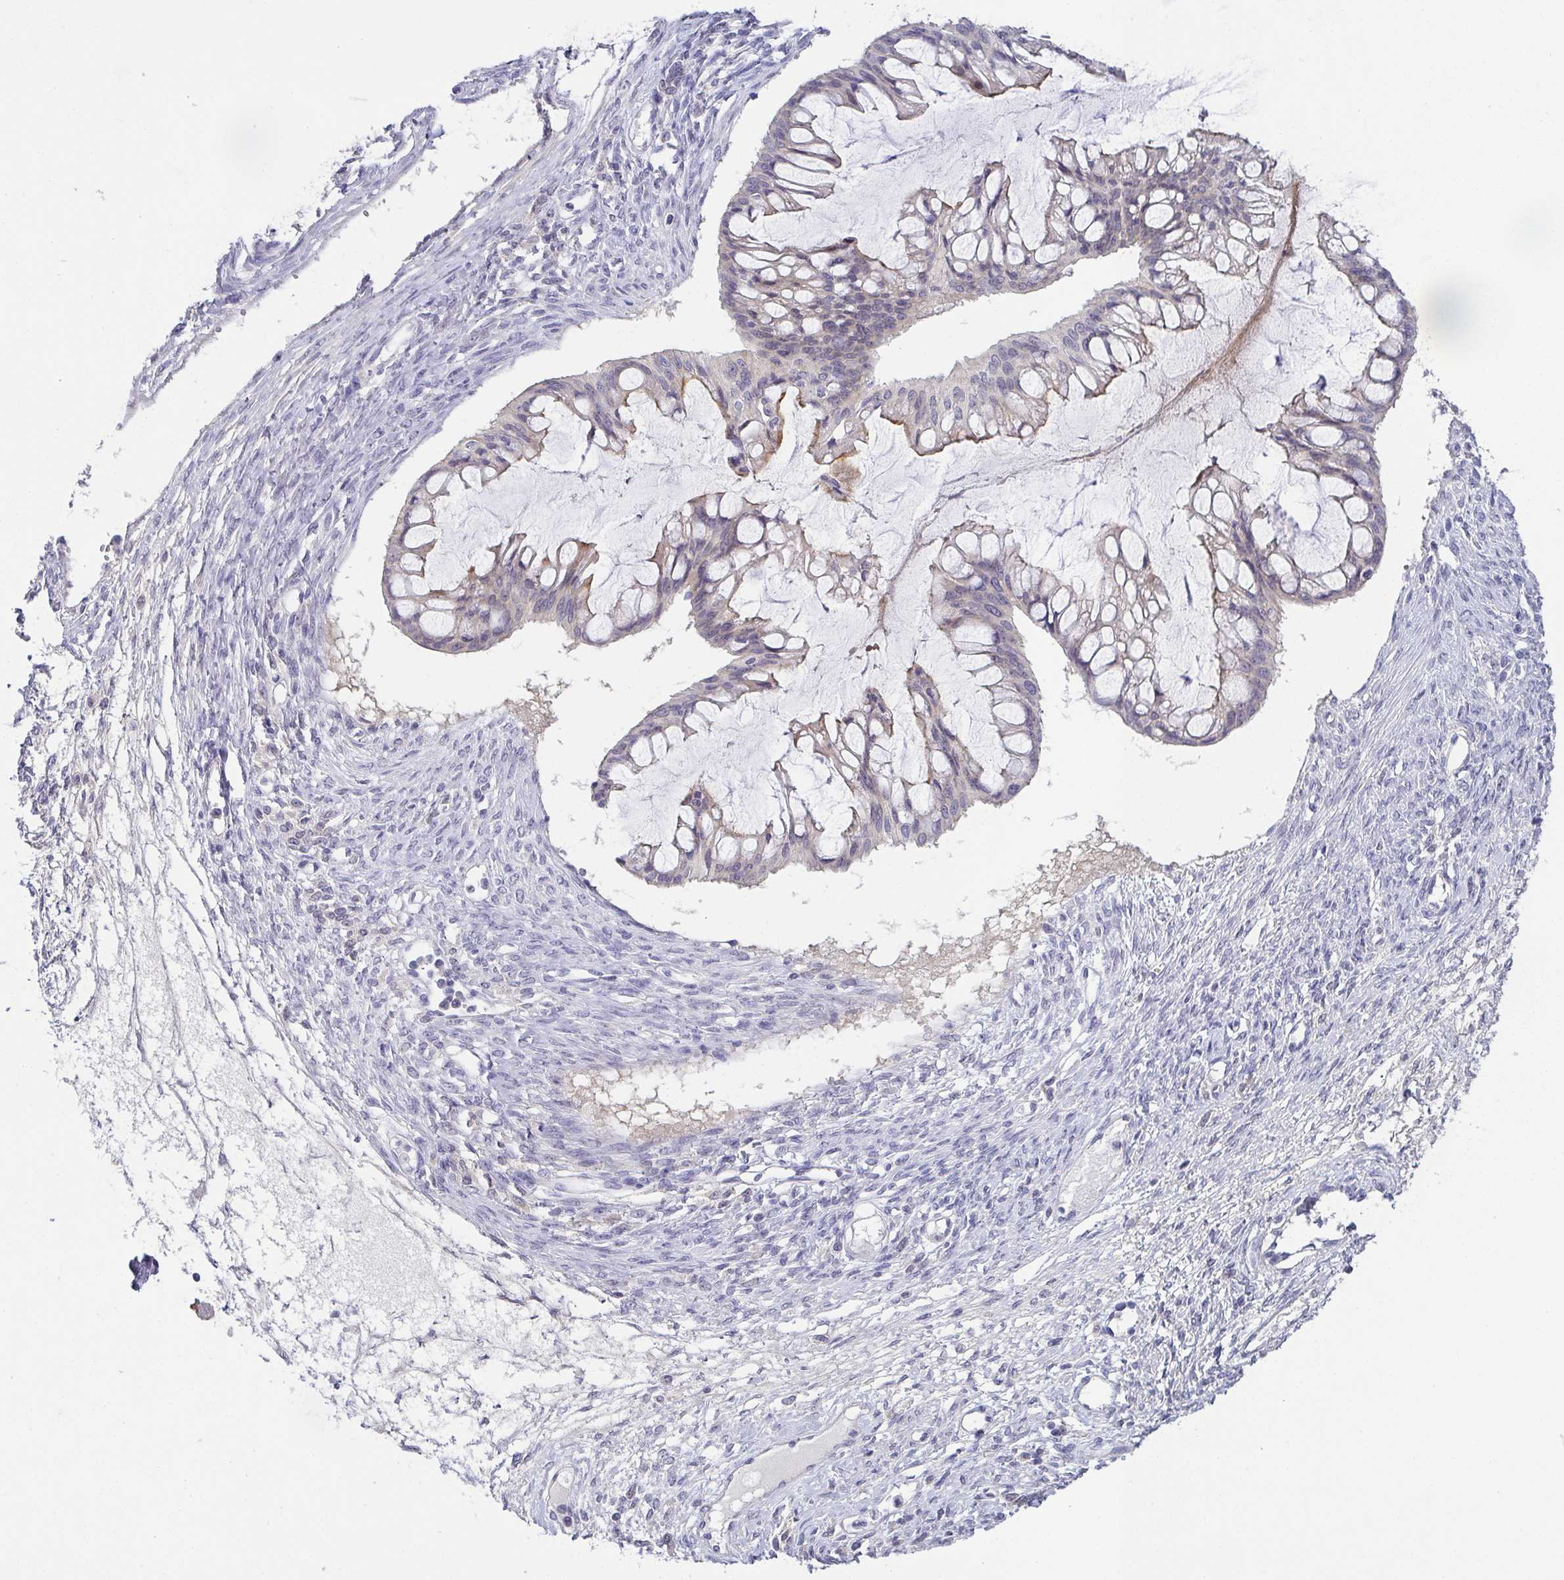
{"staining": {"intensity": "weak", "quantity": "<25%", "location": "cytoplasmic/membranous"}, "tissue": "ovarian cancer", "cell_type": "Tumor cells", "image_type": "cancer", "snomed": [{"axis": "morphology", "description": "Cystadenocarcinoma, mucinous, NOS"}, {"axis": "topography", "description": "Ovary"}], "caption": "The histopathology image exhibits no significant positivity in tumor cells of ovarian cancer (mucinous cystadenocarcinoma).", "gene": "RNASE7", "patient": {"sex": "female", "age": 73}}